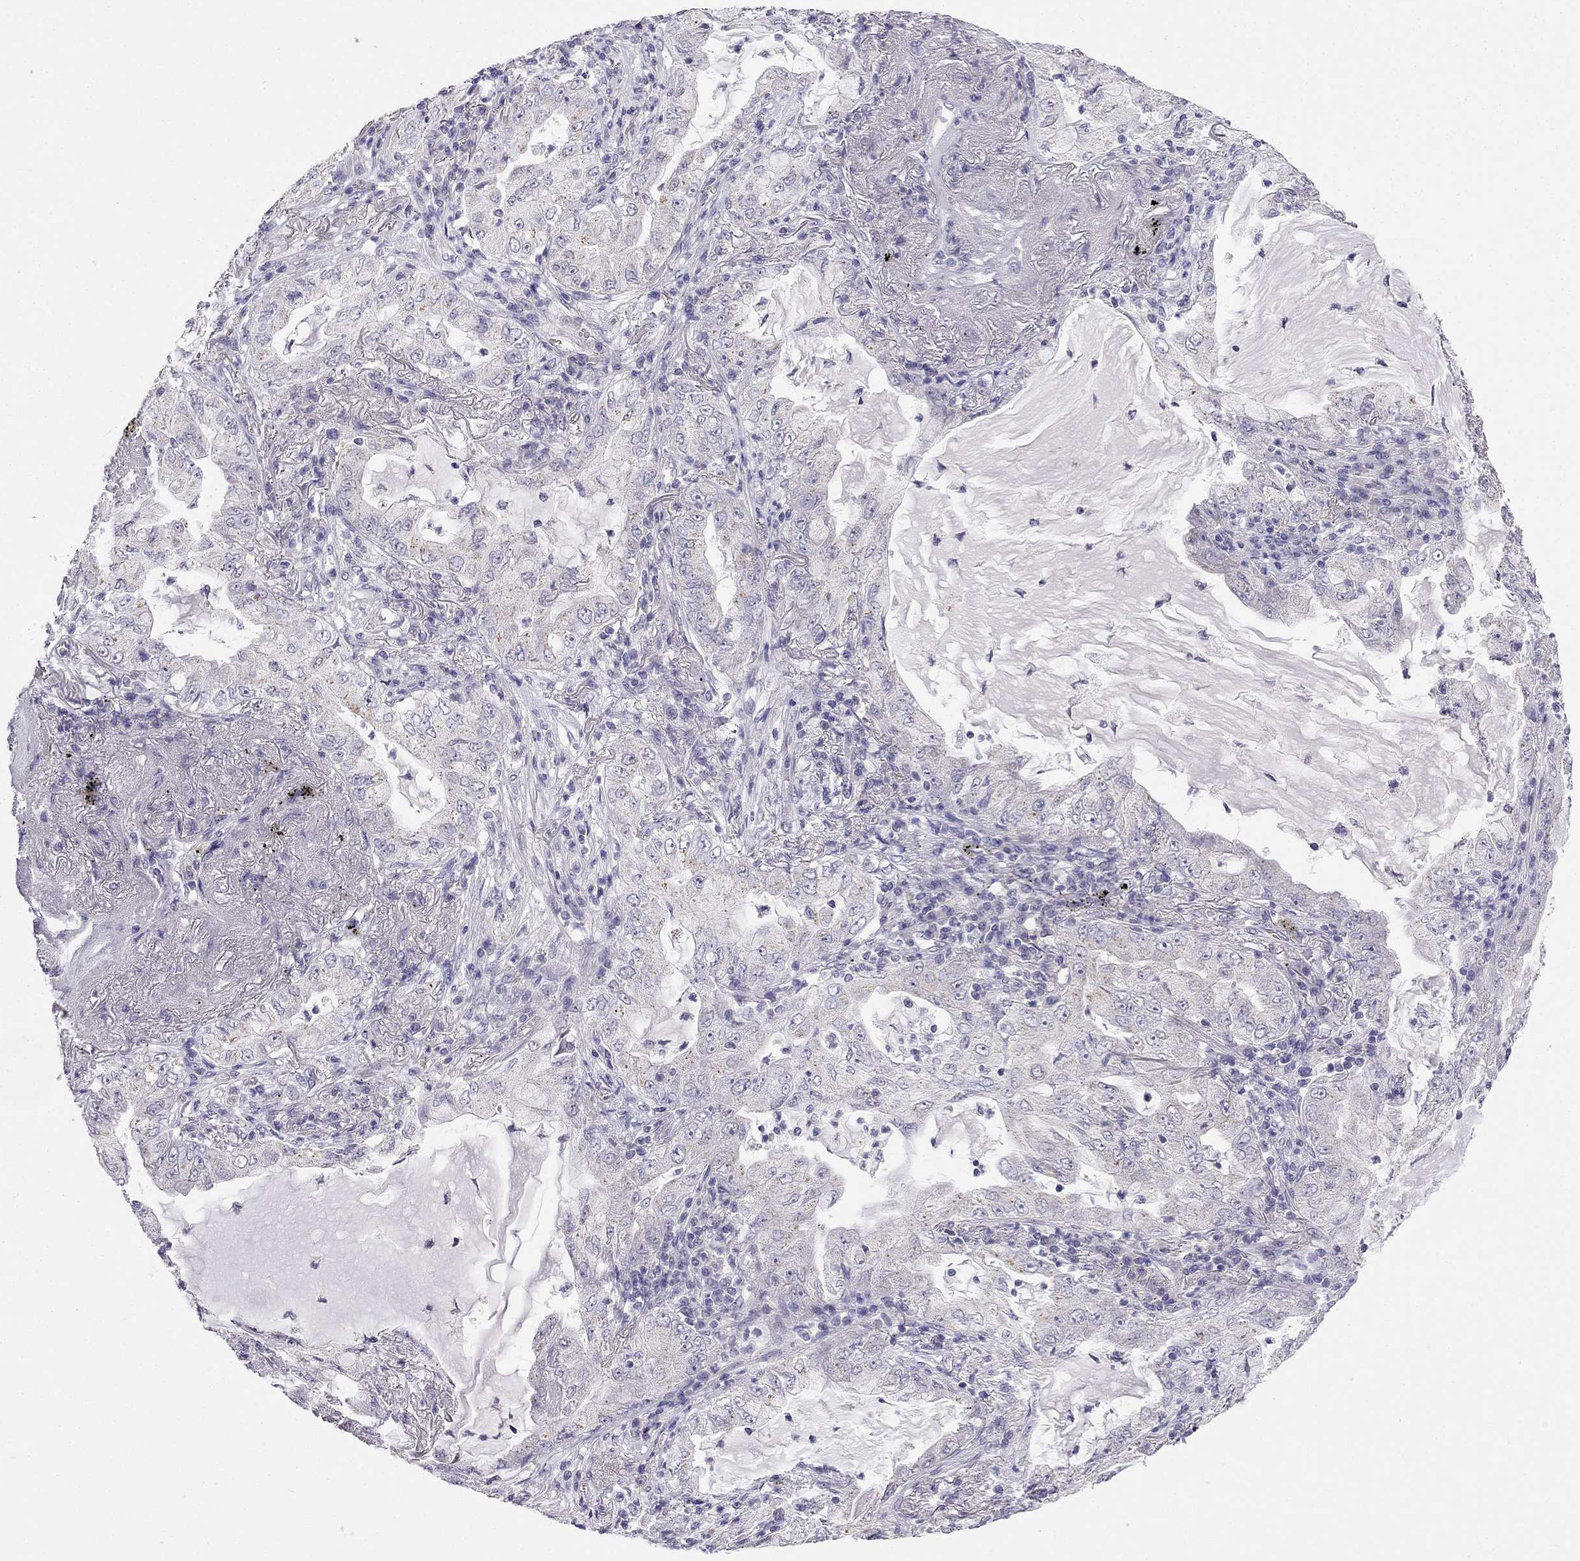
{"staining": {"intensity": "negative", "quantity": "none", "location": "none"}, "tissue": "lung cancer", "cell_type": "Tumor cells", "image_type": "cancer", "snomed": [{"axis": "morphology", "description": "Adenocarcinoma, NOS"}, {"axis": "topography", "description": "Lung"}], "caption": "Lung adenocarcinoma was stained to show a protein in brown. There is no significant expression in tumor cells. (DAB (3,3'-diaminobenzidine) immunohistochemistry, high magnification).", "gene": "C5orf49", "patient": {"sex": "female", "age": 73}}